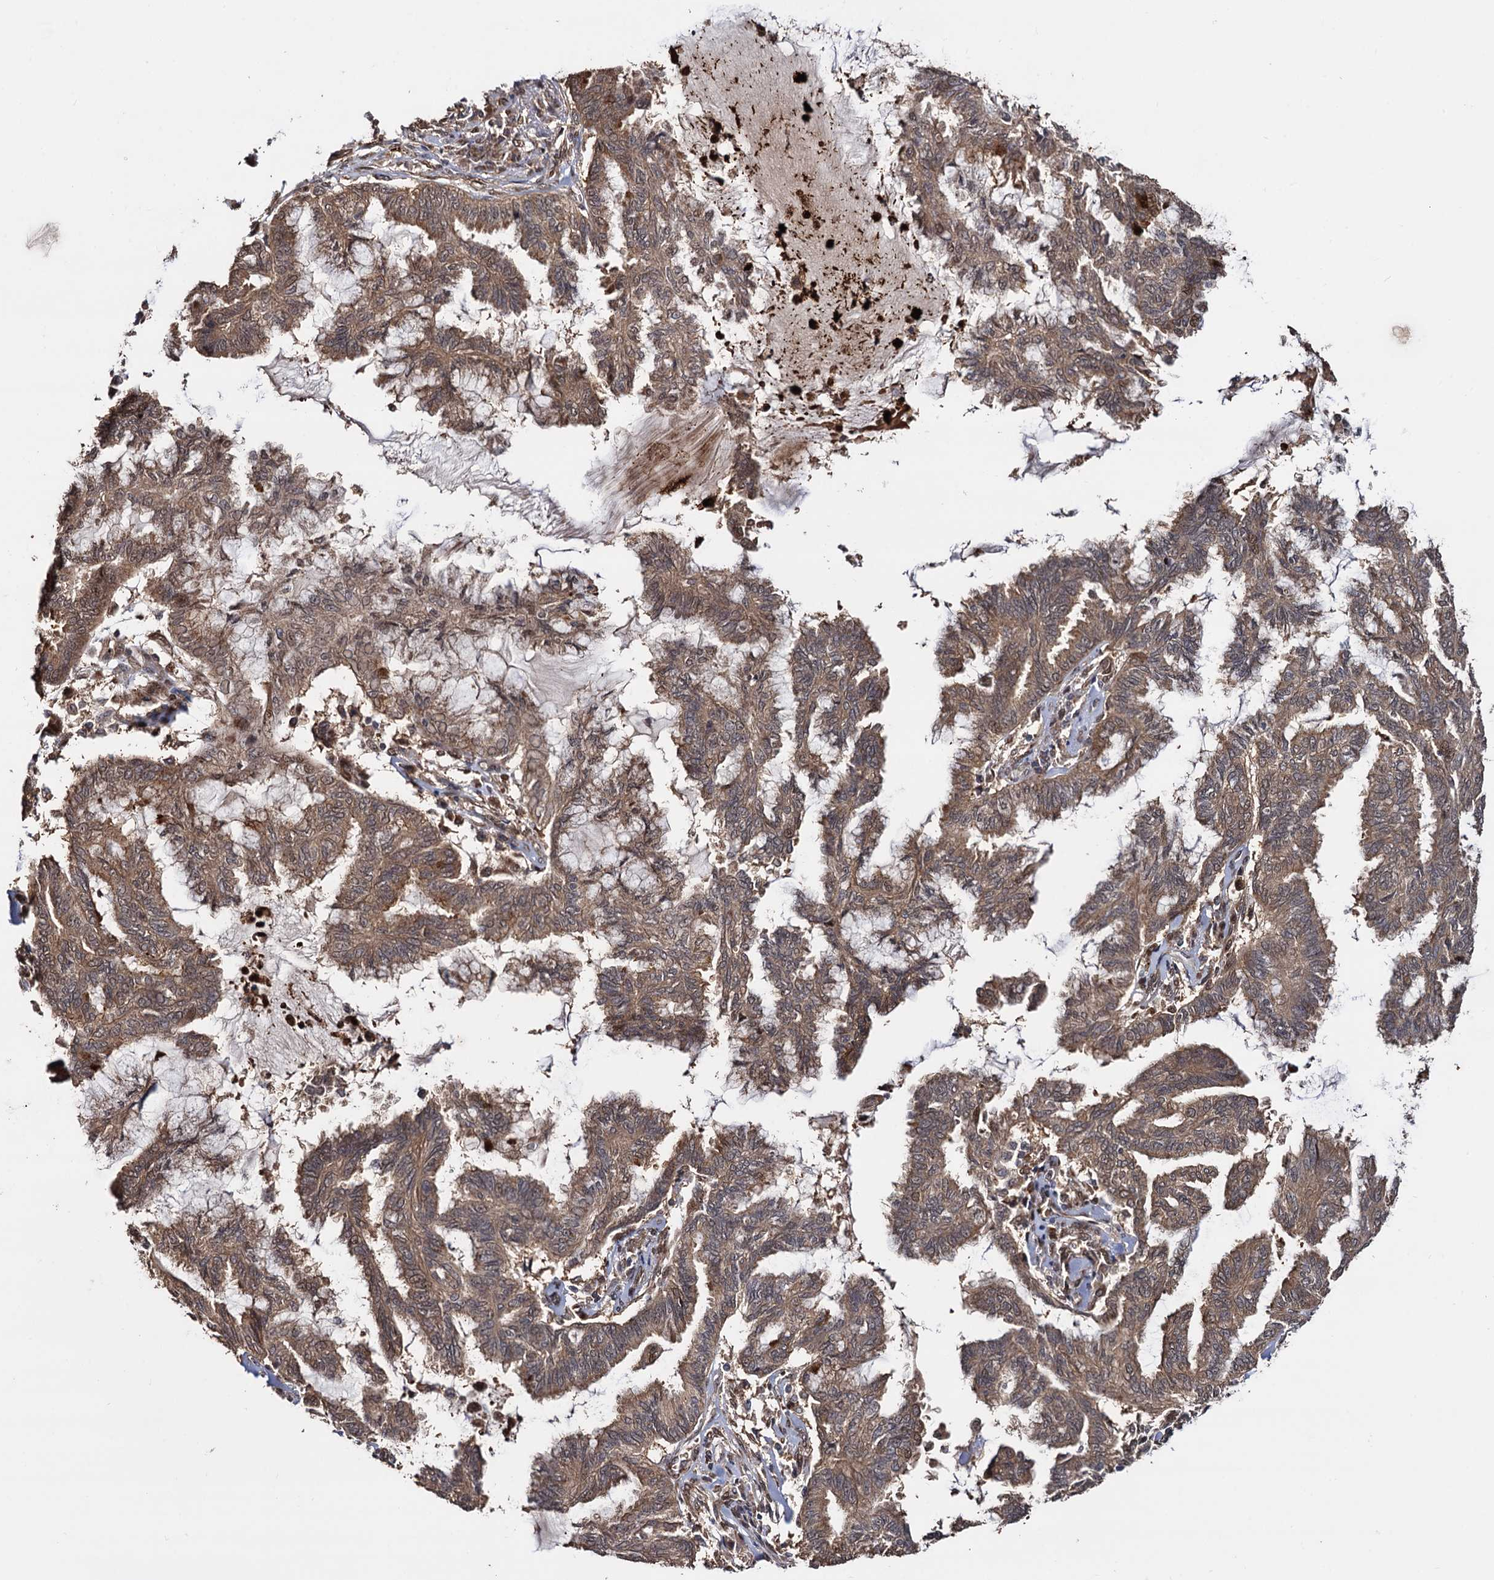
{"staining": {"intensity": "moderate", "quantity": ">75%", "location": "cytoplasmic/membranous"}, "tissue": "endometrial cancer", "cell_type": "Tumor cells", "image_type": "cancer", "snomed": [{"axis": "morphology", "description": "Adenocarcinoma, NOS"}, {"axis": "topography", "description": "Endometrium"}], "caption": "There is medium levels of moderate cytoplasmic/membranous expression in tumor cells of endometrial cancer (adenocarcinoma), as demonstrated by immunohistochemical staining (brown color).", "gene": "PIGB", "patient": {"sex": "female", "age": 86}}